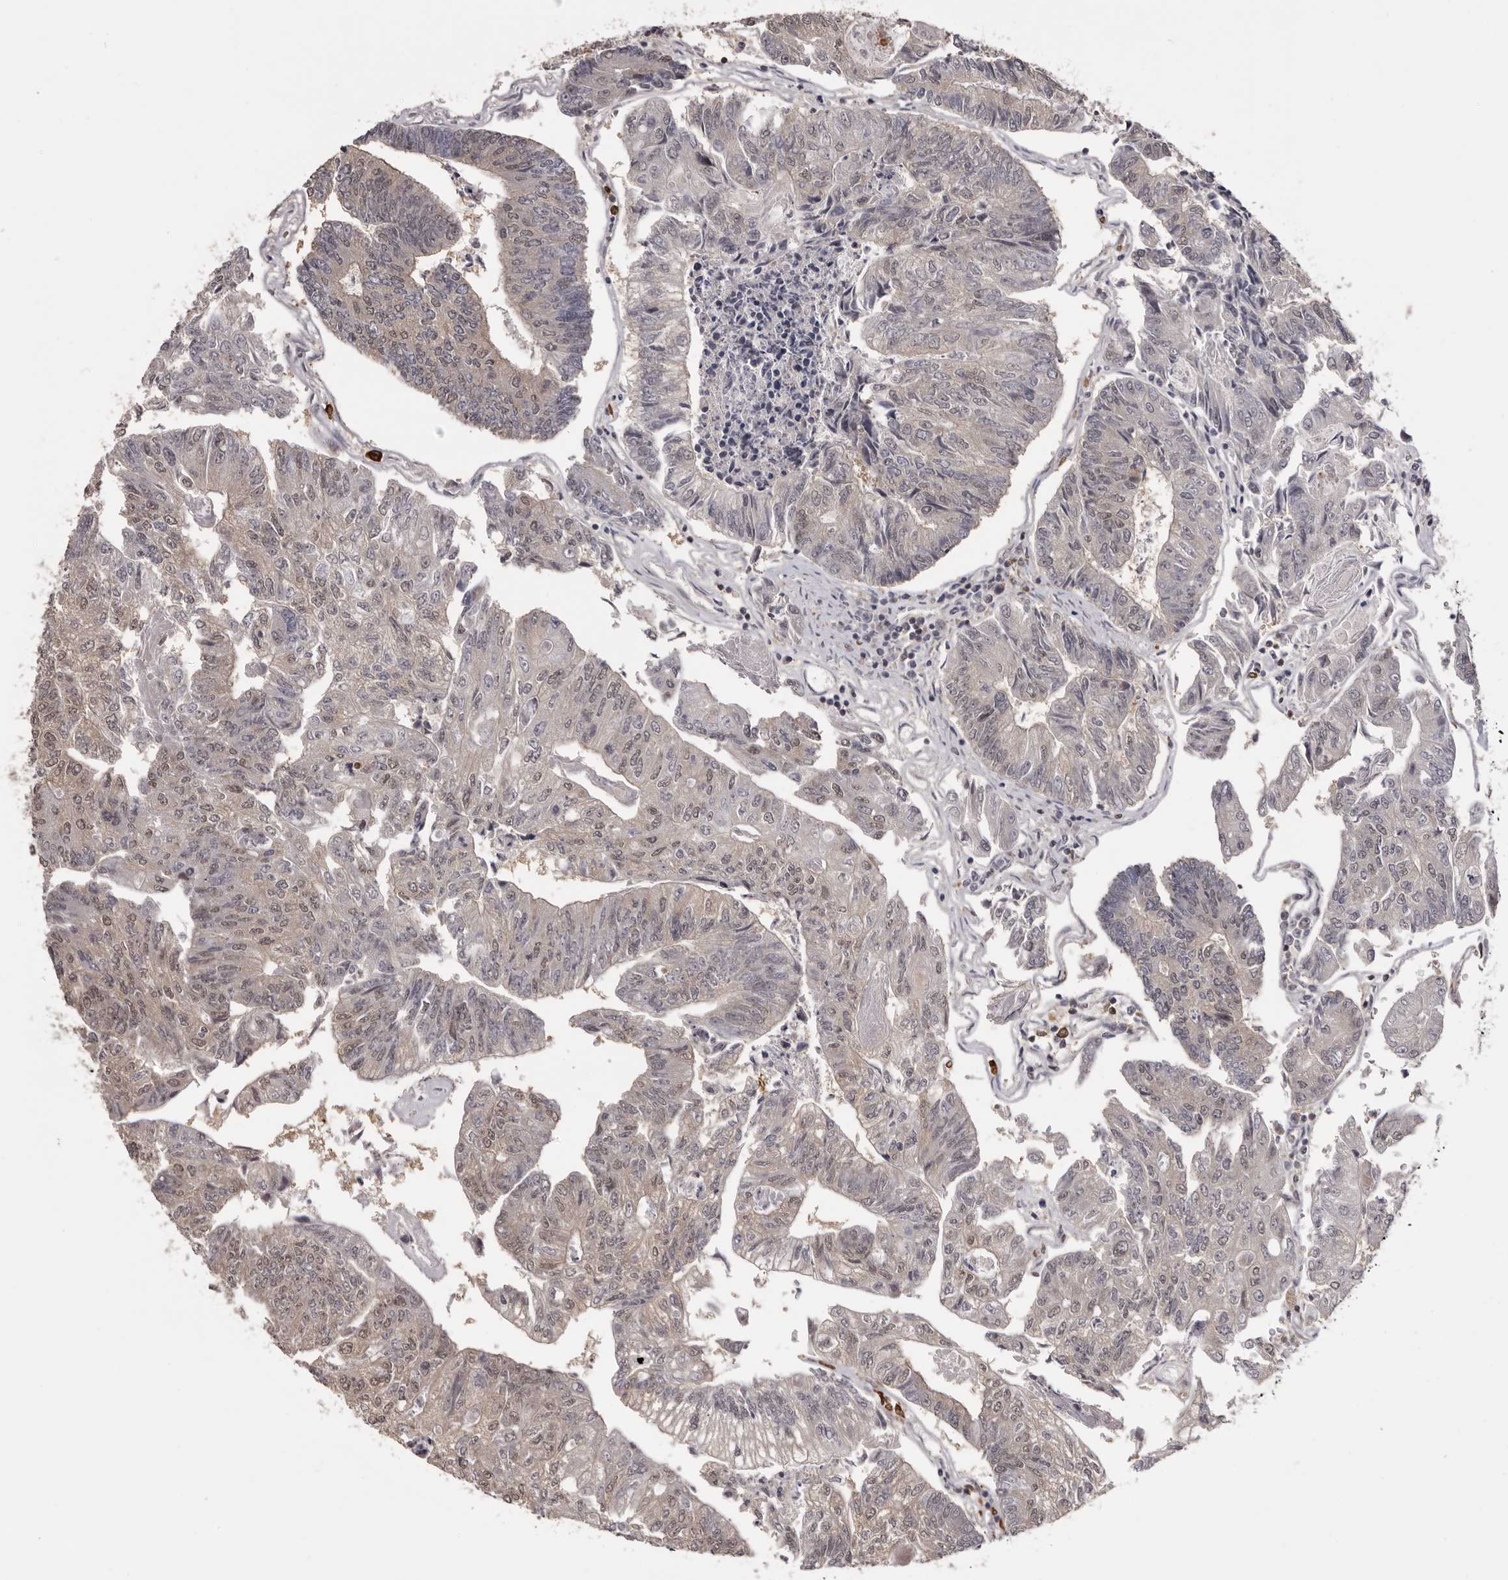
{"staining": {"intensity": "negative", "quantity": "none", "location": "none"}, "tissue": "colorectal cancer", "cell_type": "Tumor cells", "image_type": "cancer", "snomed": [{"axis": "morphology", "description": "Adenocarcinoma, NOS"}, {"axis": "topography", "description": "Colon"}], "caption": "Tumor cells show no significant positivity in colorectal adenocarcinoma.", "gene": "TNNI1", "patient": {"sex": "female", "age": 67}}